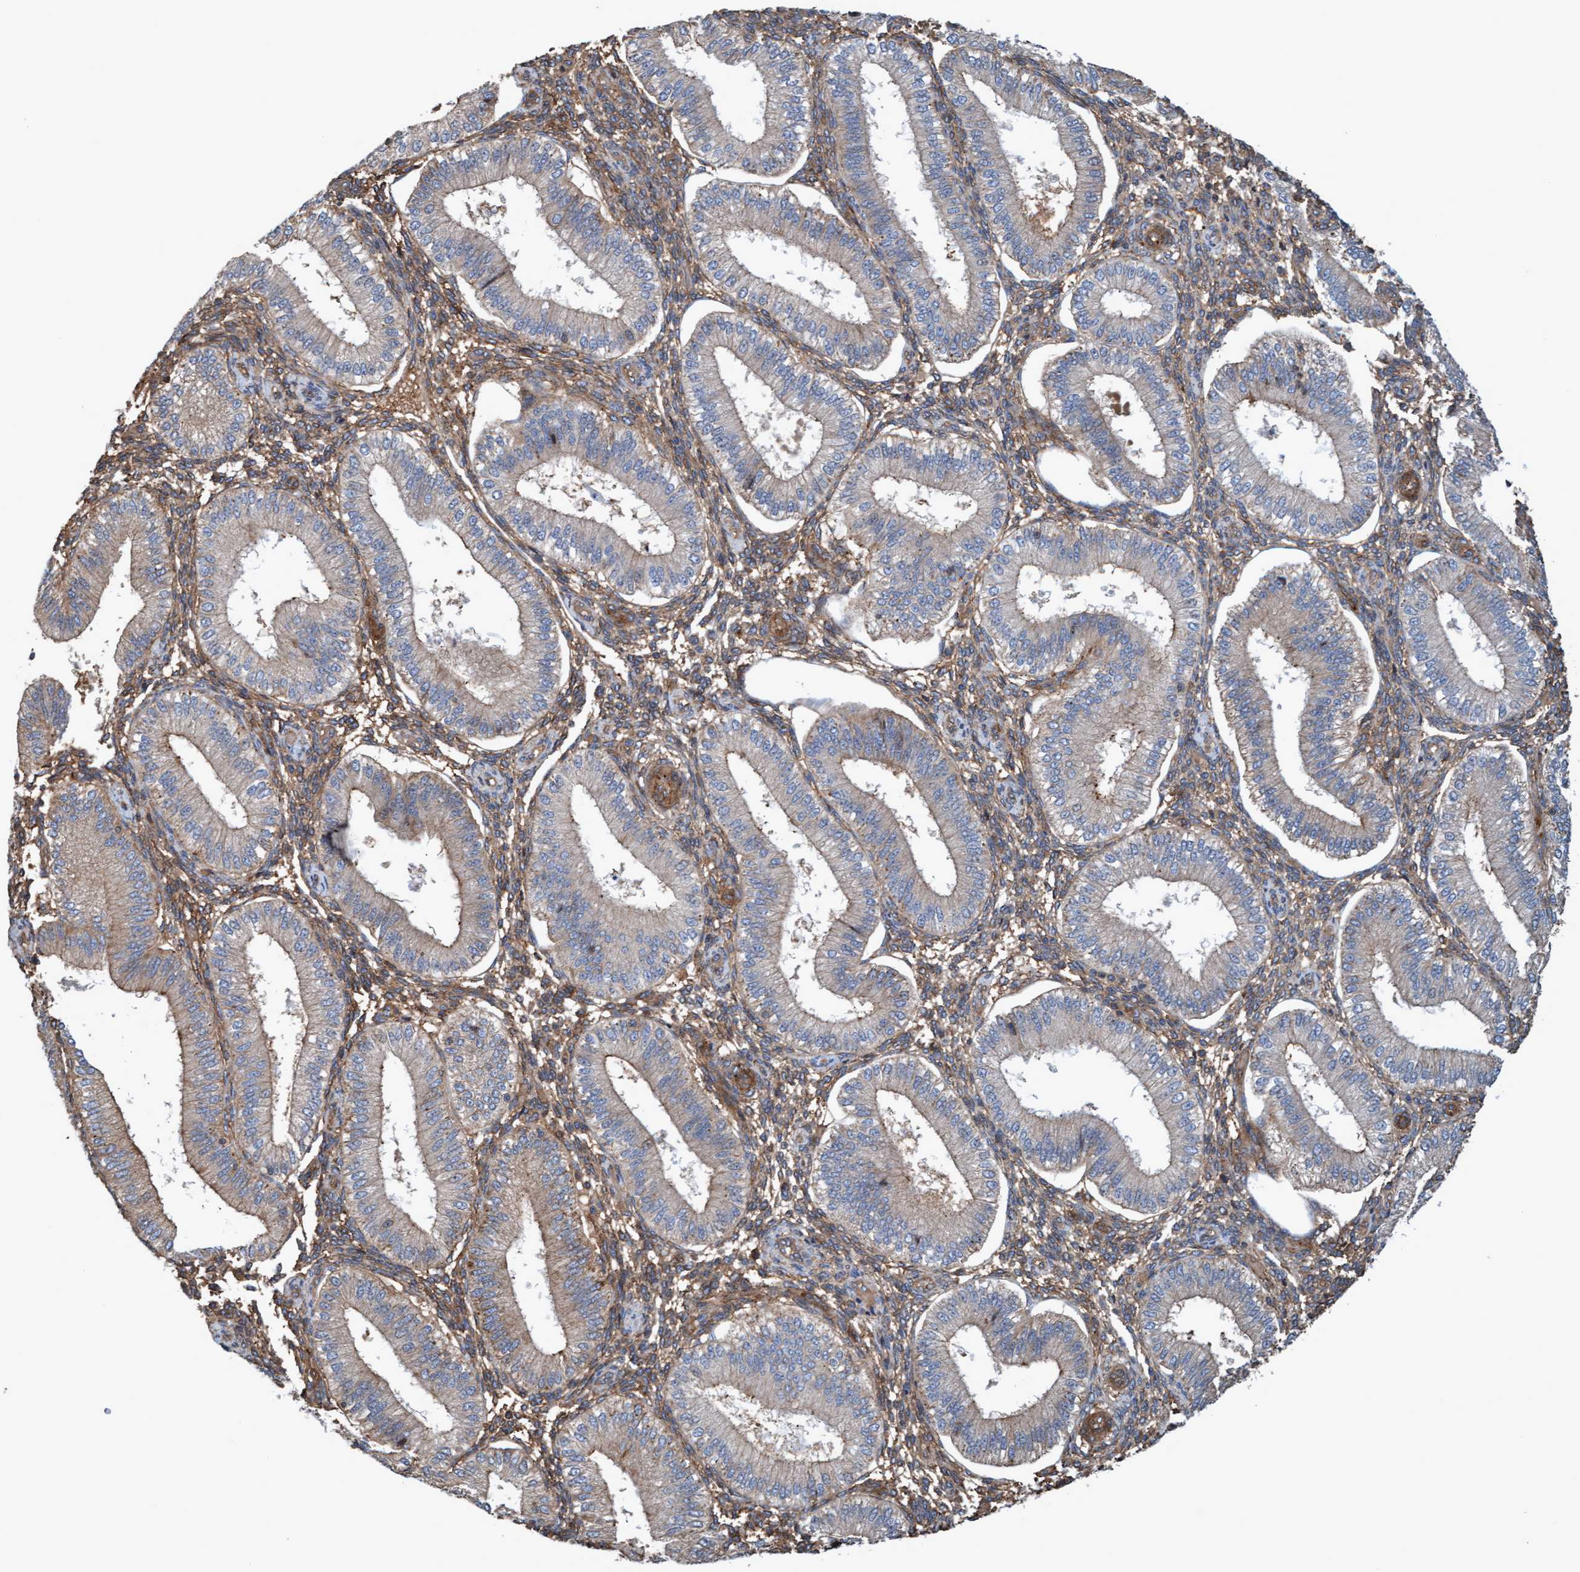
{"staining": {"intensity": "moderate", "quantity": ">75%", "location": "cytoplasmic/membranous"}, "tissue": "endometrium", "cell_type": "Cells in endometrial stroma", "image_type": "normal", "snomed": [{"axis": "morphology", "description": "Normal tissue, NOS"}, {"axis": "topography", "description": "Endometrium"}], "caption": "Immunohistochemistry micrograph of benign endometrium stained for a protein (brown), which displays medium levels of moderate cytoplasmic/membranous expression in approximately >75% of cells in endometrial stroma.", "gene": "ERAL1", "patient": {"sex": "female", "age": 39}}